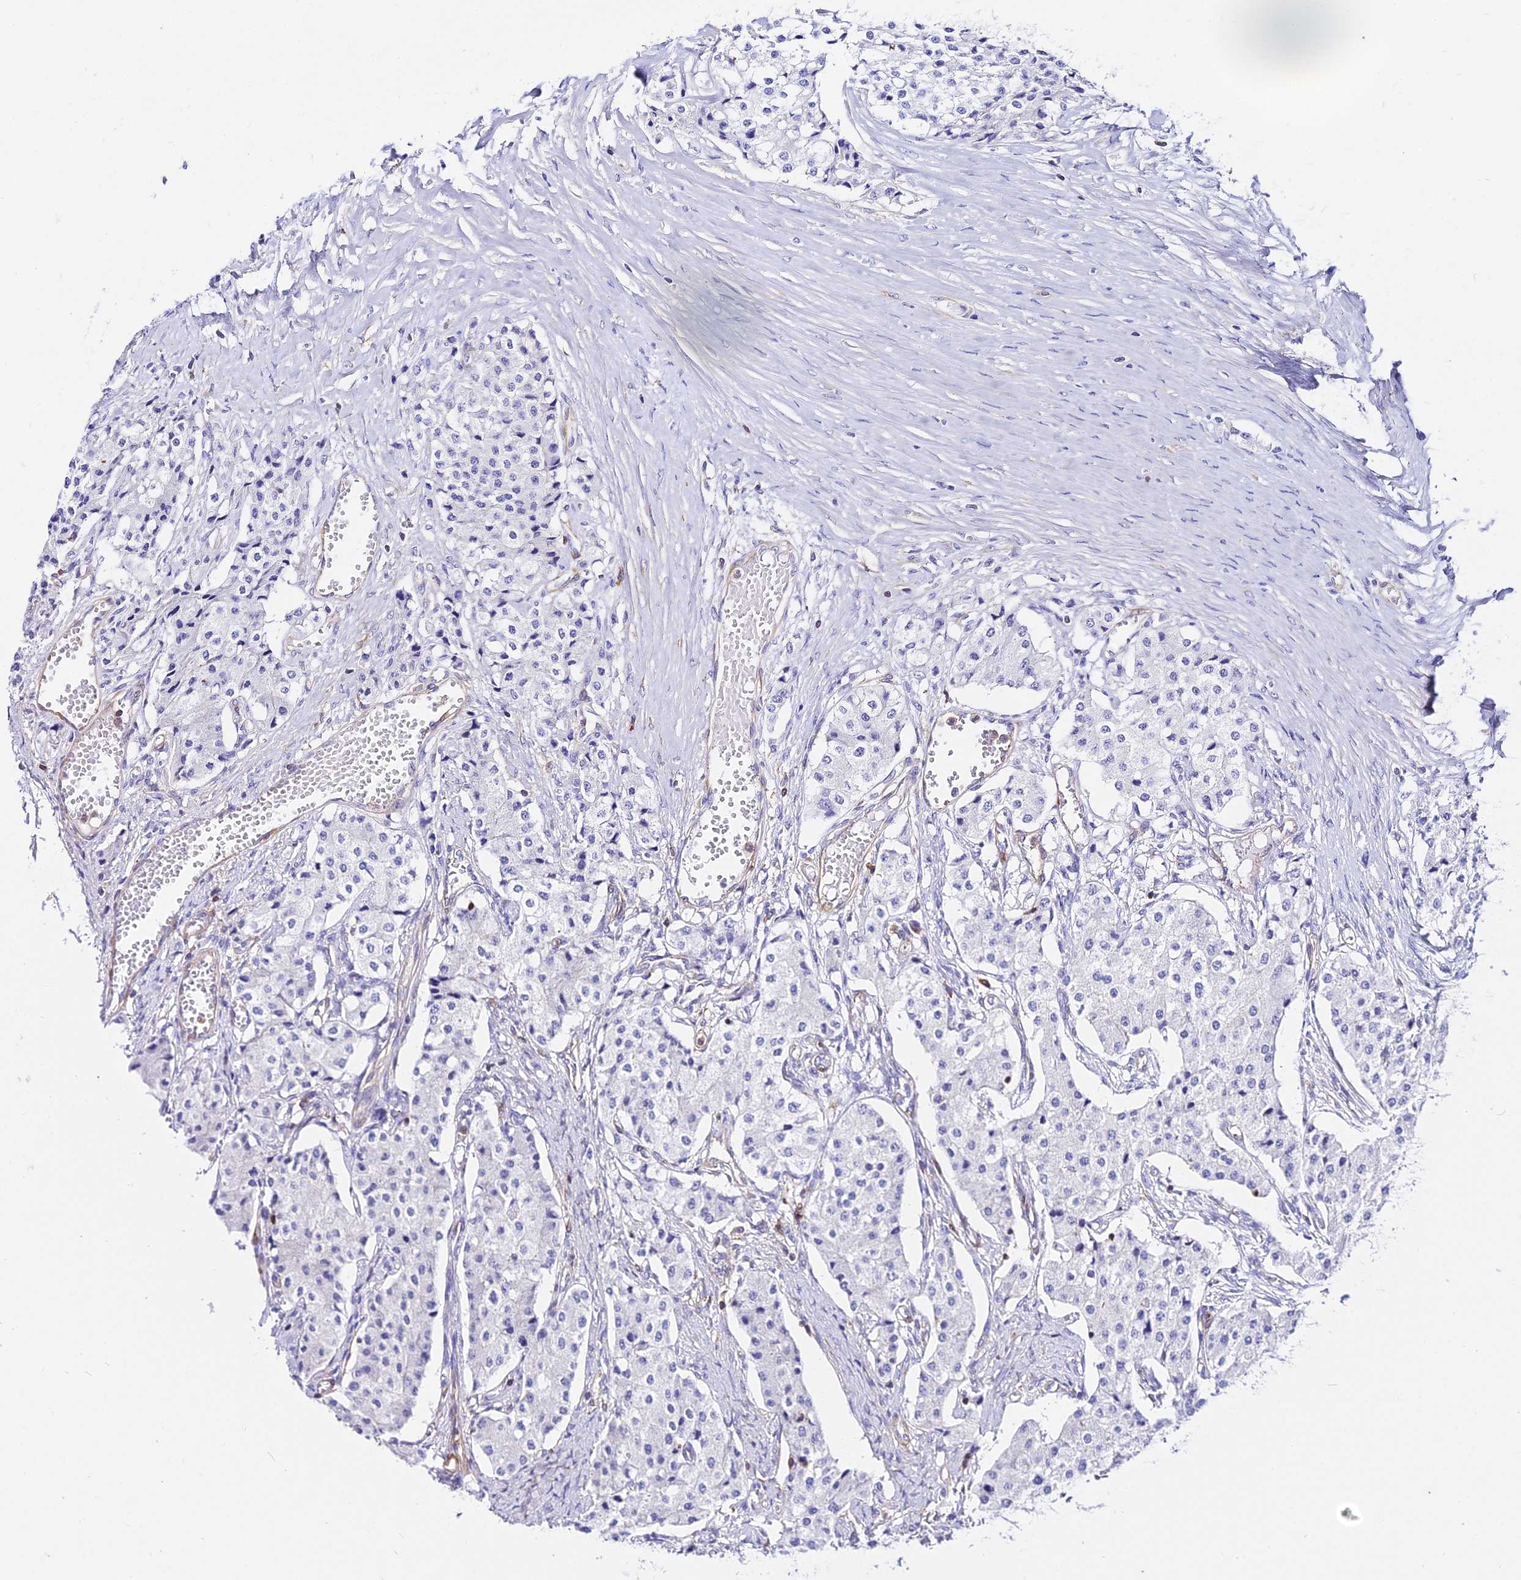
{"staining": {"intensity": "negative", "quantity": "none", "location": "none"}, "tissue": "carcinoid", "cell_type": "Tumor cells", "image_type": "cancer", "snomed": [{"axis": "morphology", "description": "Carcinoid, malignant, NOS"}, {"axis": "topography", "description": "Colon"}], "caption": "DAB (3,3'-diaminobenzidine) immunohistochemical staining of human carcinoid displays no significant positivity in tumor cells.", "gene": "CSRP1", "patient": {"sex": "female", "age": 52}}